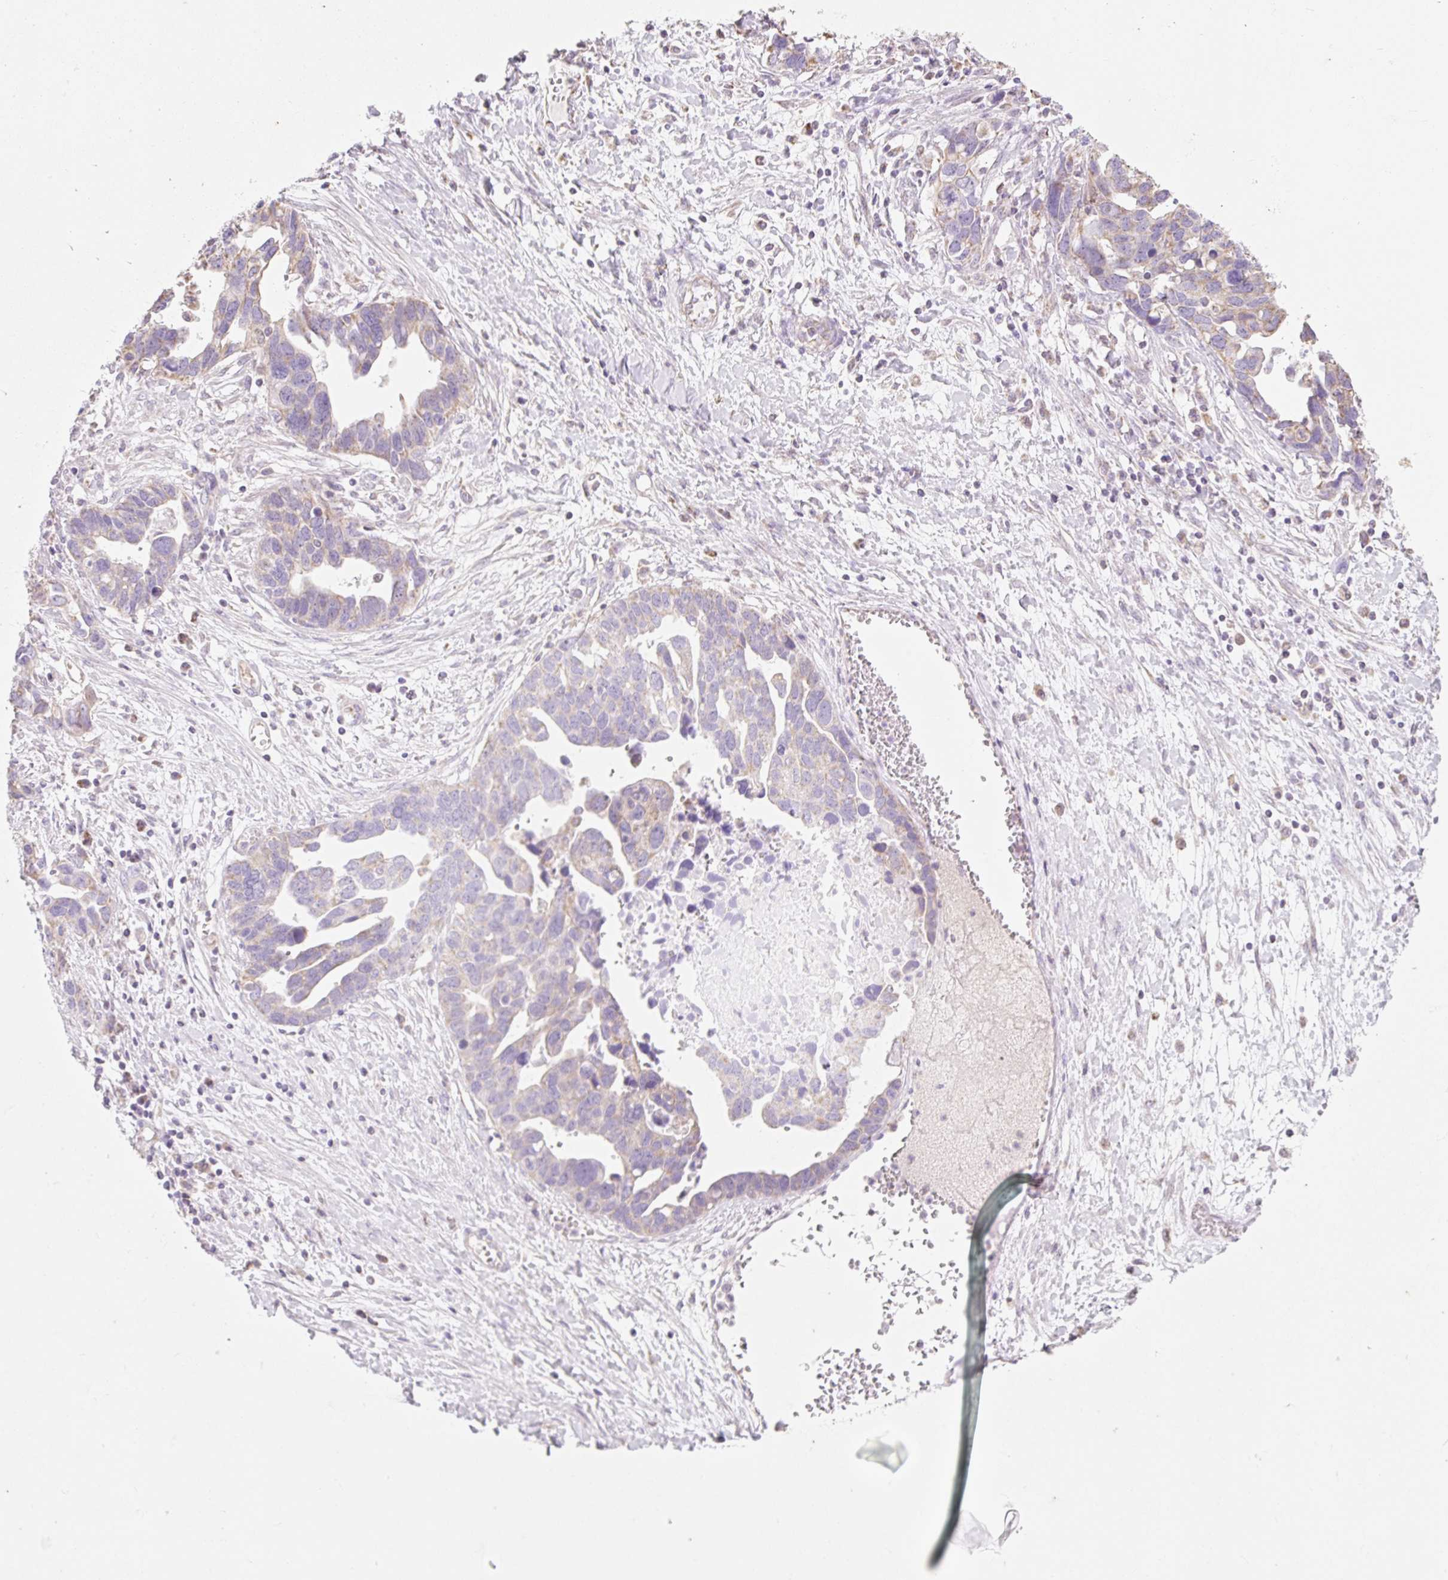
{"staining": {"intensity": "weak", "quantity": "<25%", "location": "cytoplasmic/membranous"}, "tissue": "ovarian cancer", "cell_type": "Tumor cells", "image_type": "cancer", "snomed": [{"axis": "morphology", "description": "Cystadenocarcinoma, serous, NOS"}, {"axis": "topography", "description": "Ovary"}], "caption": "Immunohistochemical staining of human ovarian serous cystadenocarcinoma displays no significant expression in tumor cells.", "gene": "DHX35", "patient": {"sex": "female", "age": 54}}